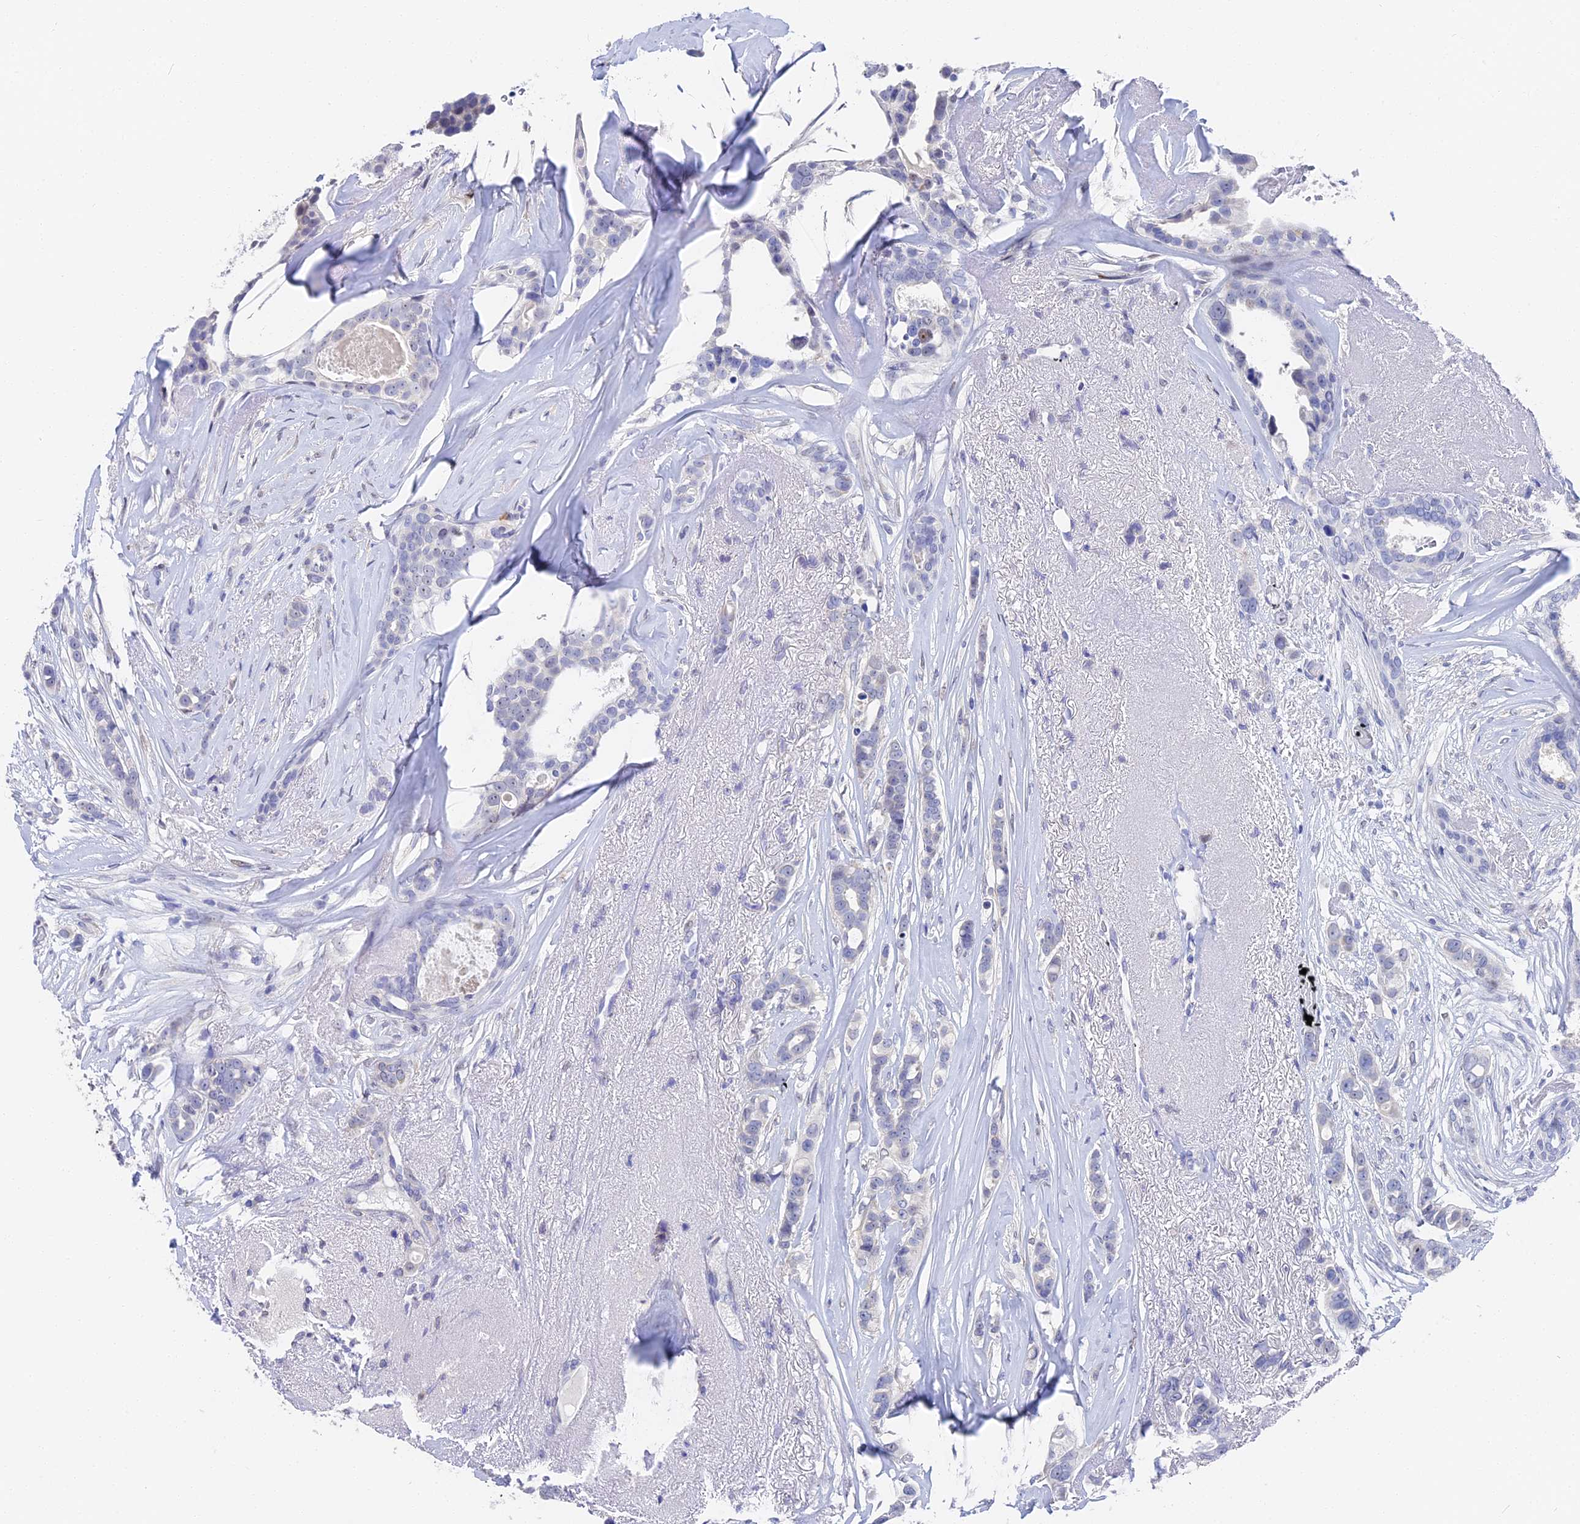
{"staining": {"intensity": "negative", "quantity": "none", "location": "none"}, "tissue": "breast cancer", "cell_type": "Tumor cells", "image_type": "cancer", "snomed": [{"axis": "morphology", "description": "Lobular carcinoma"}, {"axis": "topography", "description": "Breast"}], "caption": "High magnification brightfield microscopy of breast cancer (lobular carcinoma) stained with DAB (brown) and counterstained with hematoxylin (blue): tumor cells show no significant expression.", "gene": "VPS33B", "patient": {"sex": "female", "age": 51}}